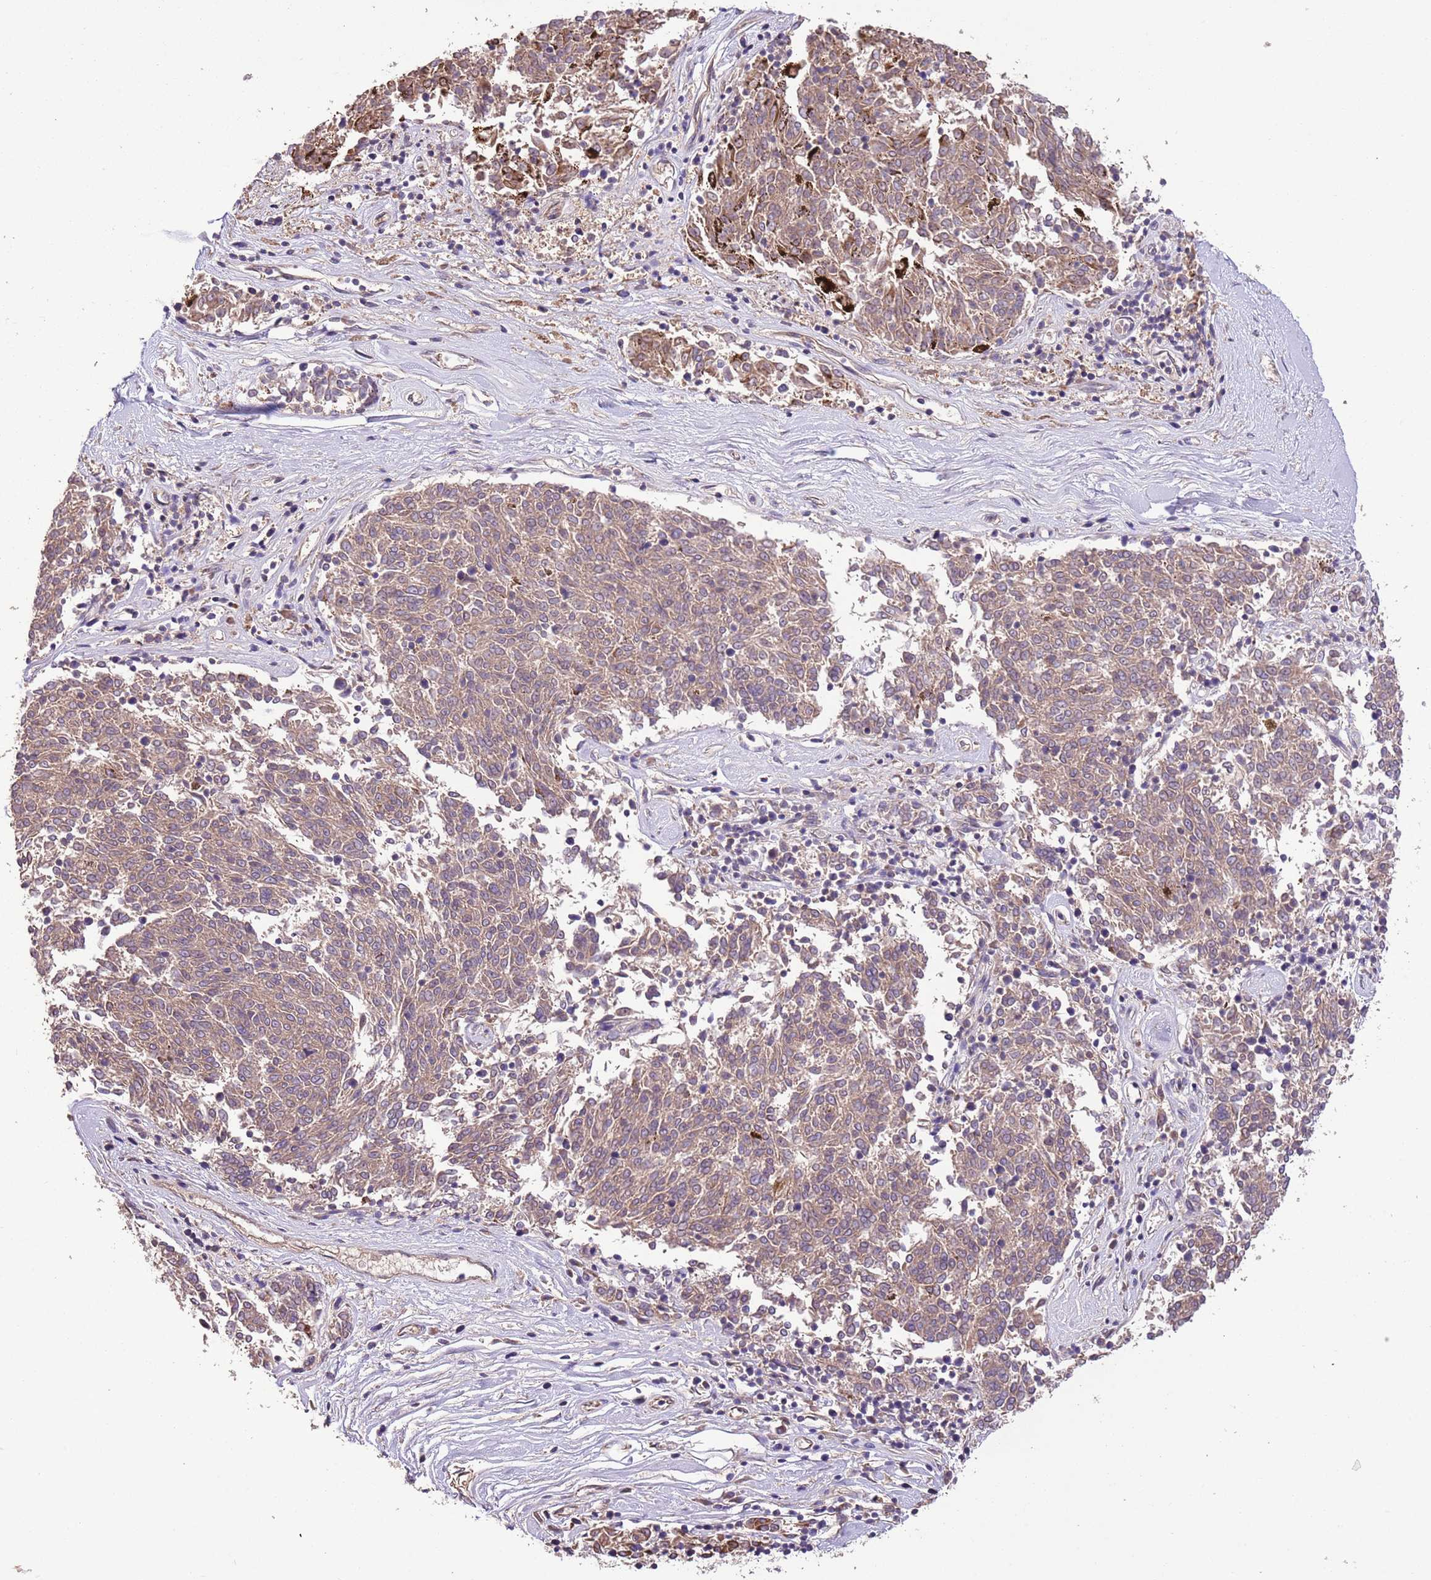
{"staining": {"intensity": "weak", "quantity": ">75%", "location": "cytoplasmic/membranous"}, "tissue": "melanoma", "cell_type": "Tumor cells", "image_type": "cancer", "snomed": [{"axis": "morphology", "description": "Malignant melanoma, NOS"}, {"axis": "topography", "description": "Skin"}], "caption": "Melanoma was stained to show a protein in brown. There is low levels of weak cytoplasmic/membranous expression in approximately >75% of tumor cells. (DAB (3,3'-diaminobenzidine) IHC with brightfield microscopy, high magnification).", "gene": "FAM89B", "patient": {"sex": "female", "age": 72}}